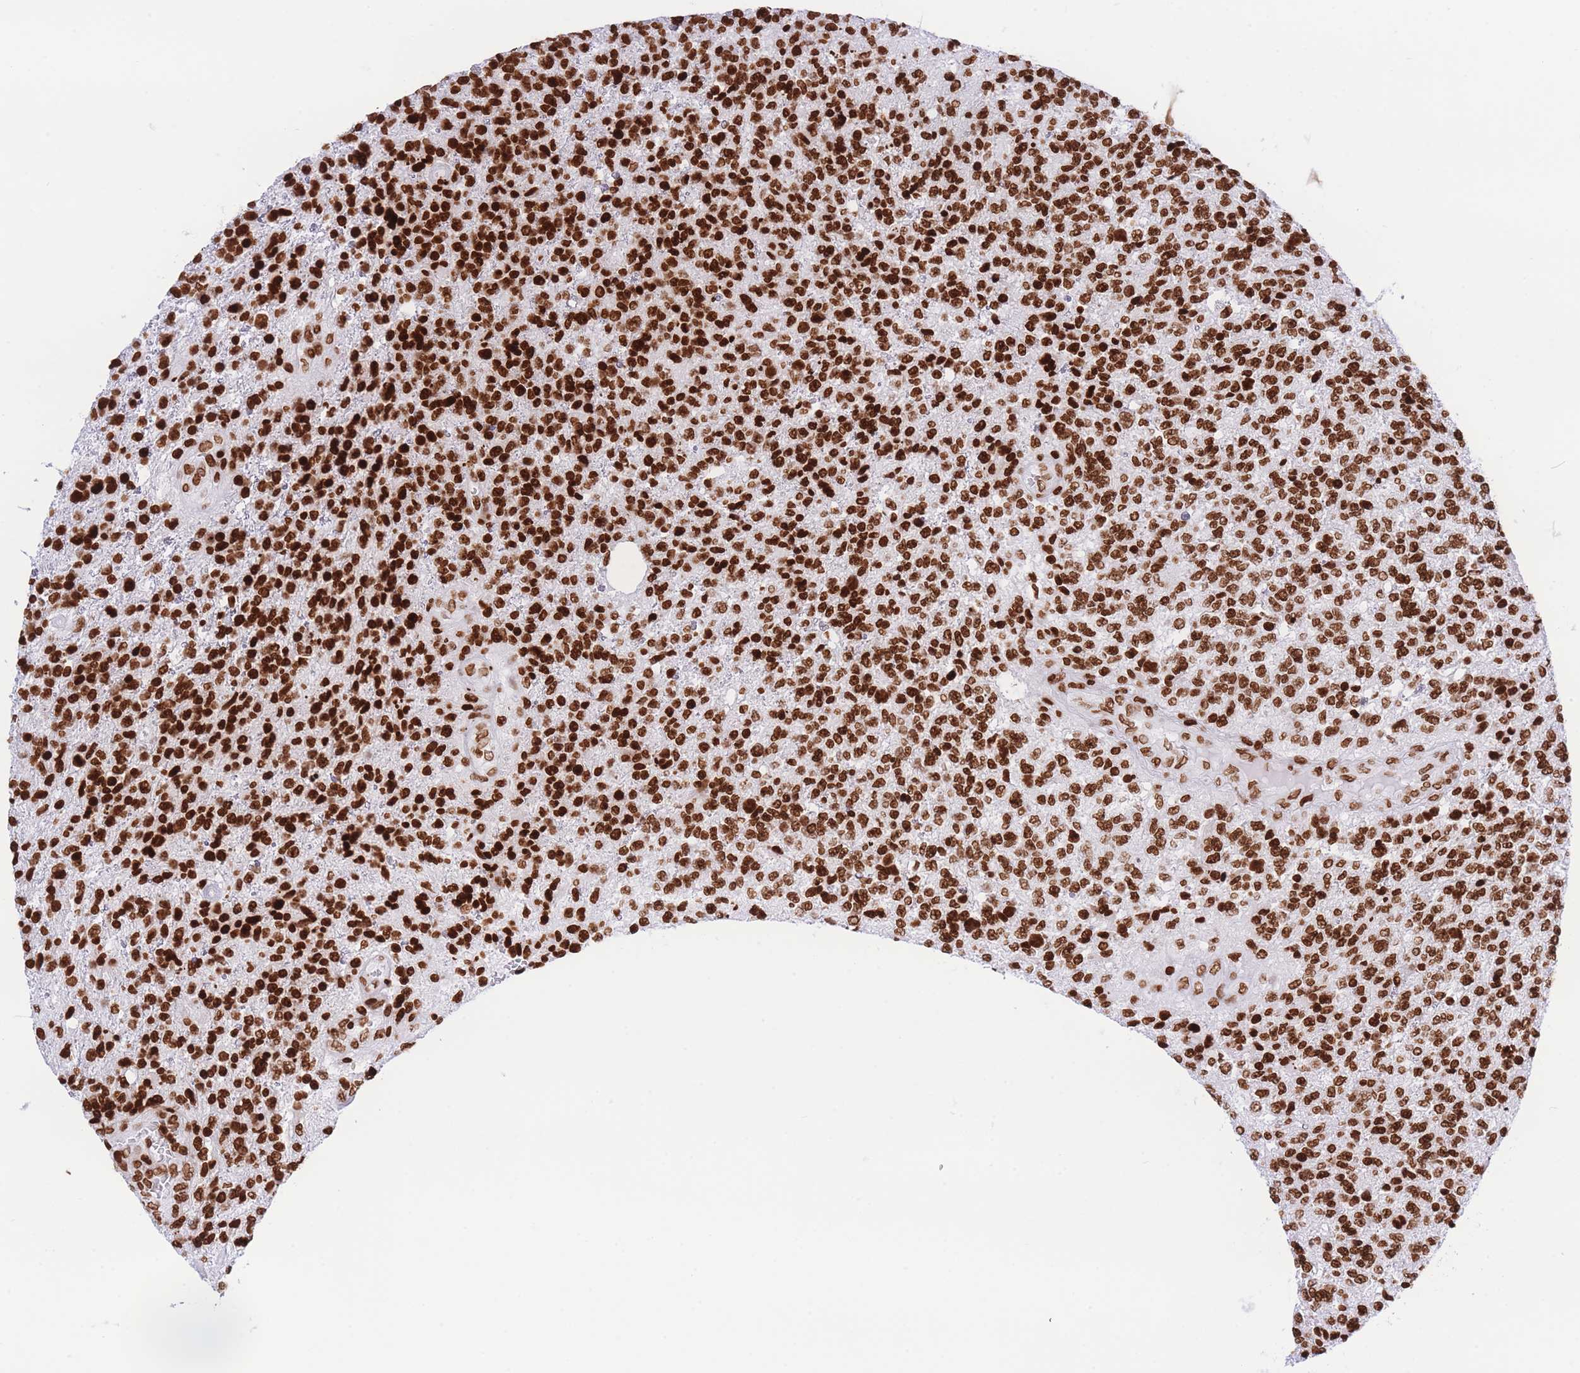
{"staining": {"intensity": "strong", "quantity": ">75%", "location": "nuclear"}, "tissue": "glioma", "cell_type": "Tumor cells", "image_type": "cancer", "snomed": [{"axis": "morphology", "description": "Glioma, malignant, High grade"}, {"axis": "topography", "description": "Brain"}], "caption": "Protein staining of glioma tissue displays strong nuclear staining in about >75% of tumor cells.", "gene": "H2BC11", "patient": {"sex": "male", "age": 56}}